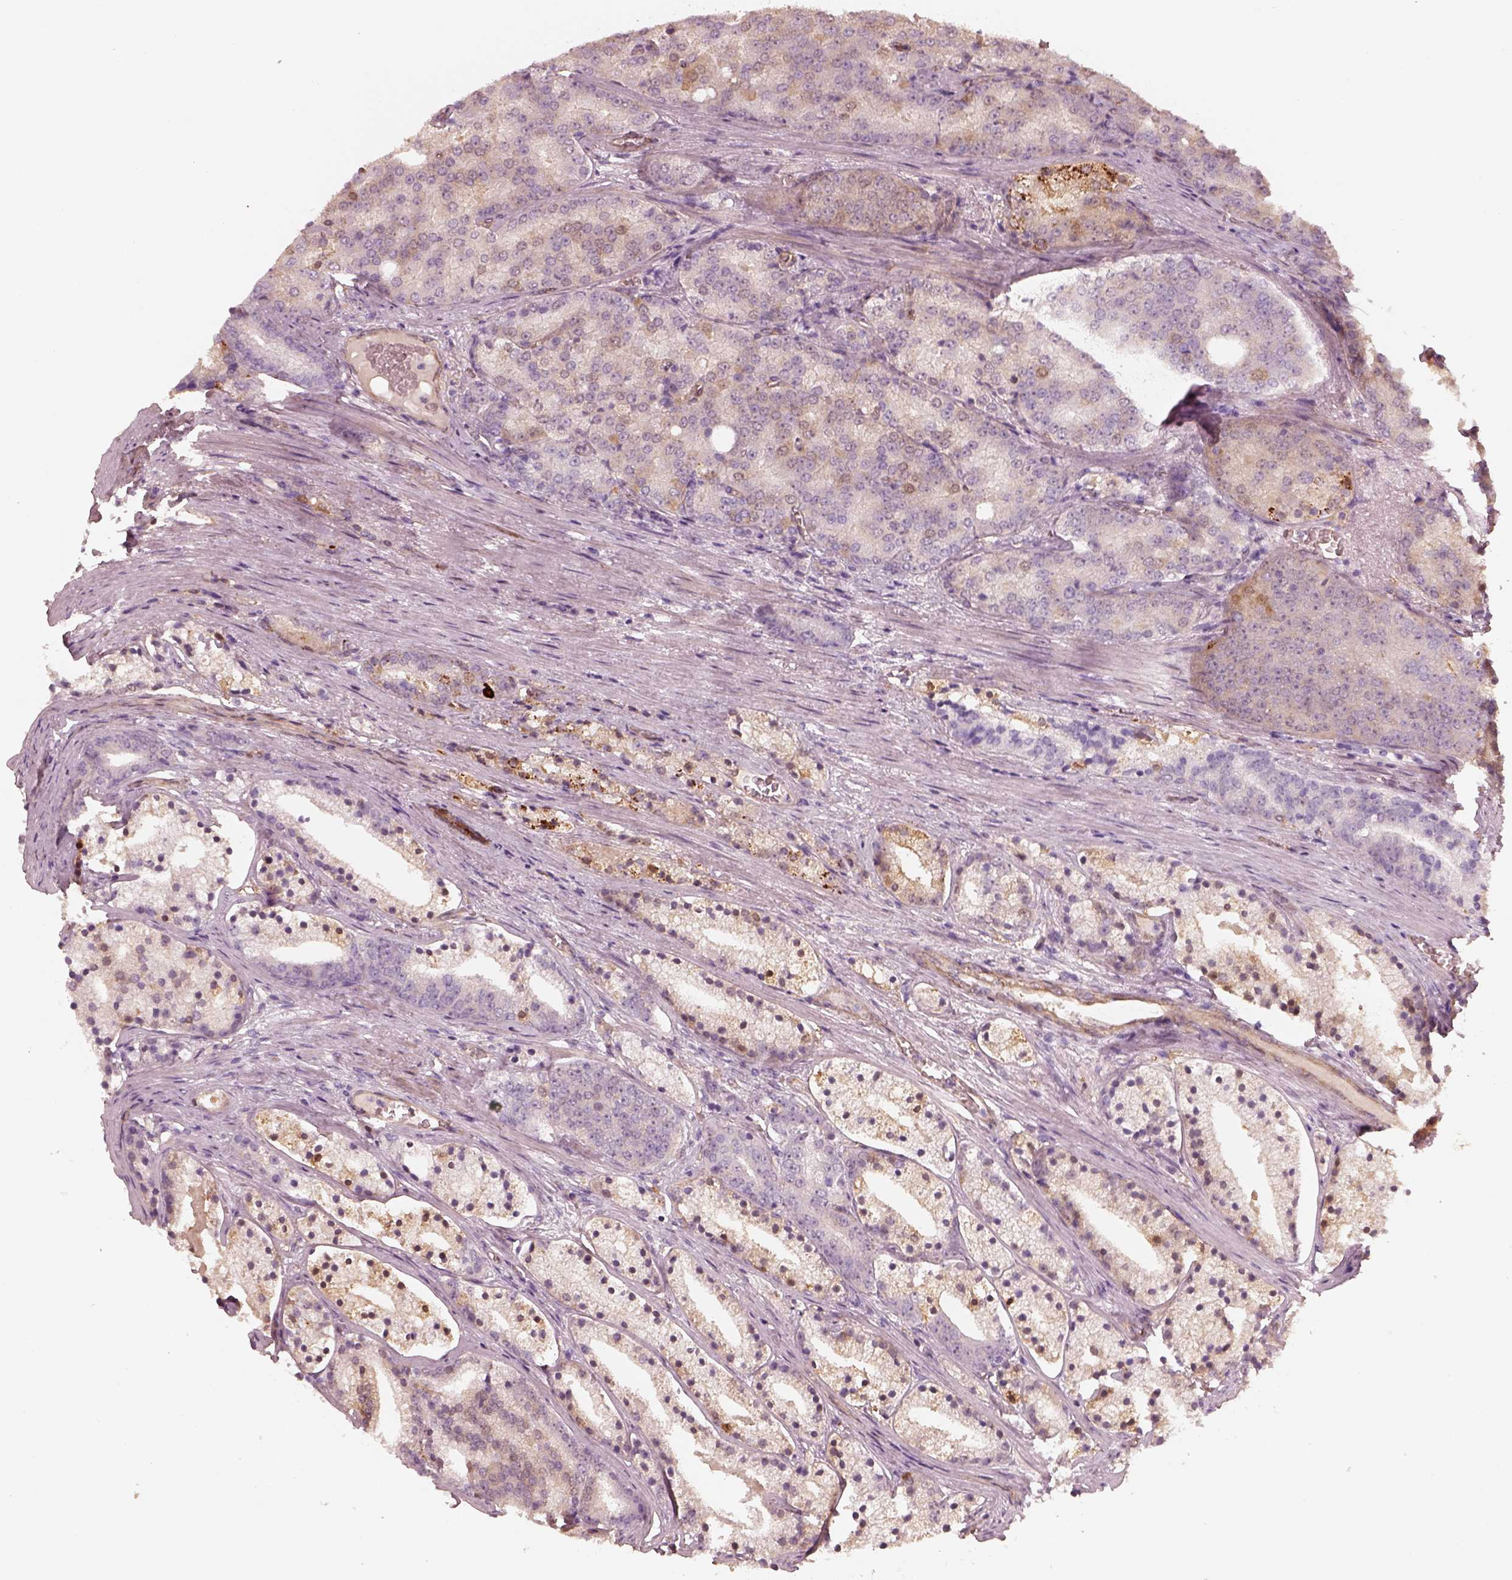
{"staining": {"intensity": "moderate", "quantity": "<25%", "location": "cytoplasmic/membranous"}, "tissue": "prostate cancer", "cell_type": "Tumor cells", "image_type": "cancer", "snomed": [{"axis": "morphology", "description": "Adenocarcinoma, NOS"}, {"axis": "topography", "description": "Prostate"}], "caption": "Immunohistochemical staining of prostate cancer (adenocarcinoma) displays low levels of moderate cytoplasmic/membranous positivity in approximately <25% of tumor cells. (brown staining indicates protein expression, while blue staining denotes nuclei).", "gene": "CRYM", "patient": {"sex": "male", "age": 69}}